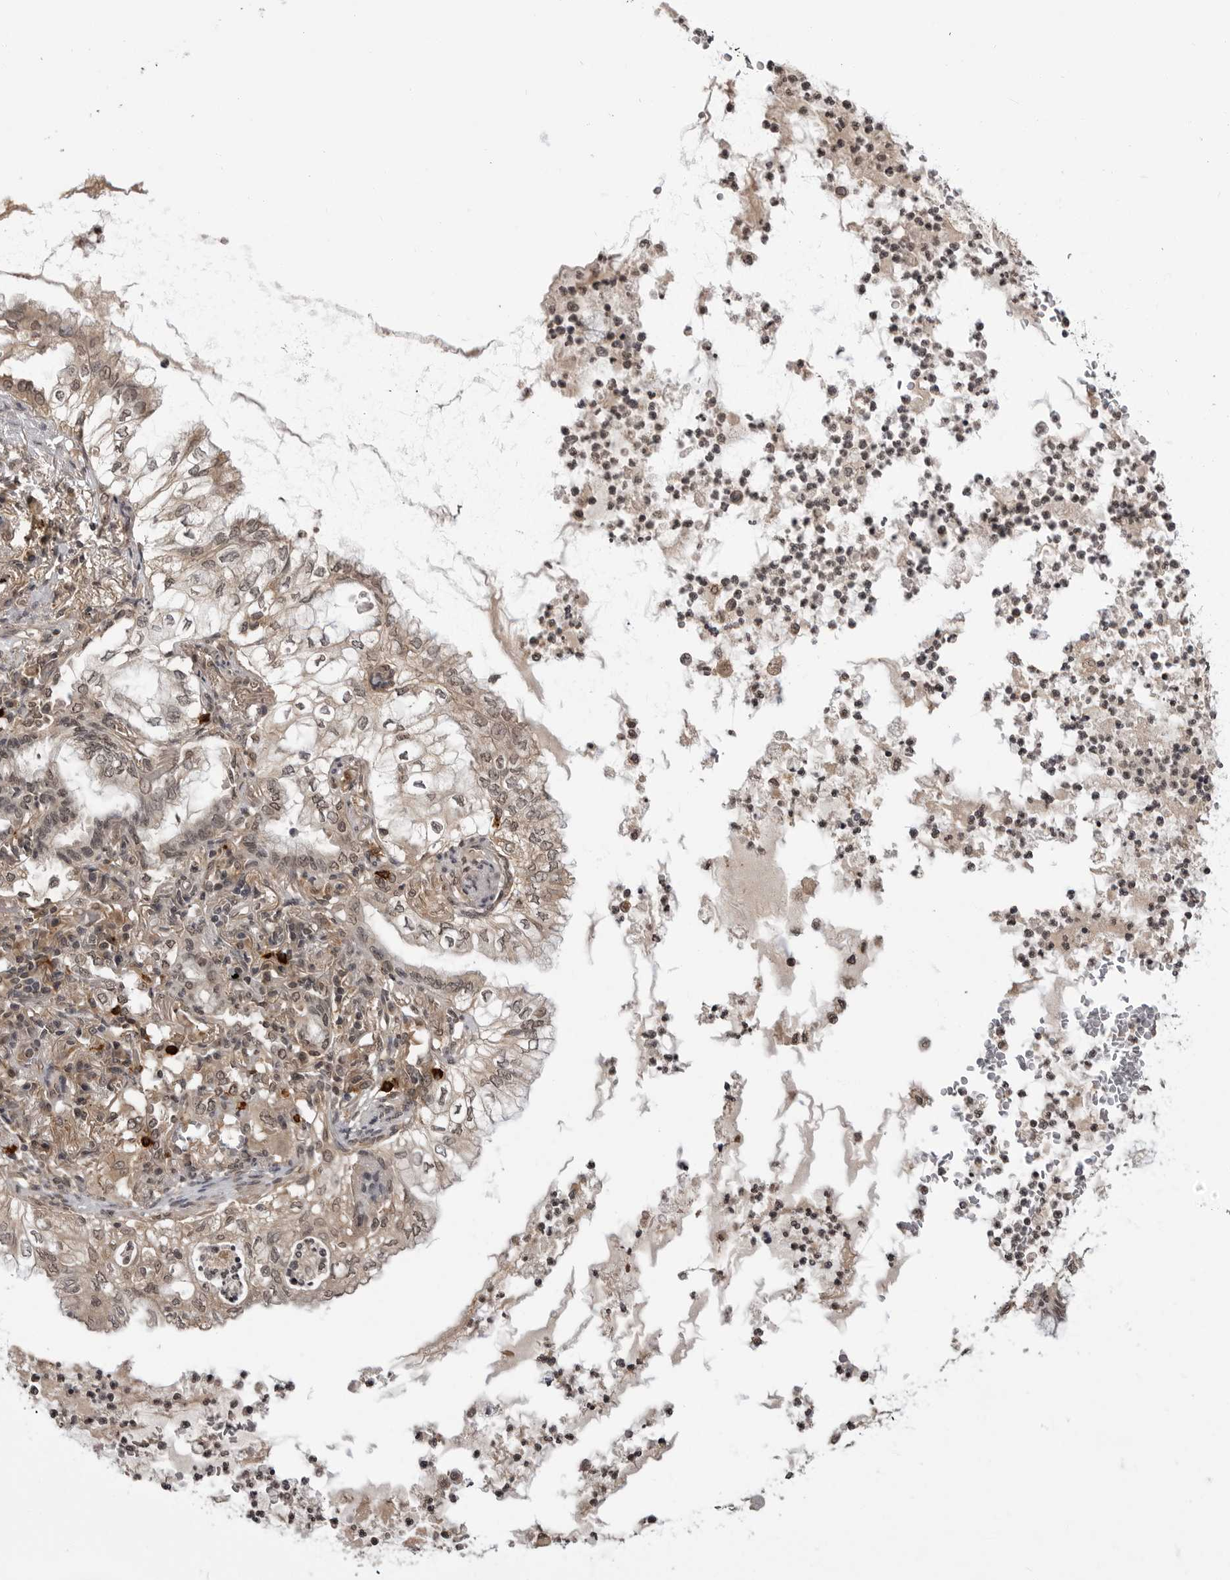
{"staining": {"intensity": "weak", "quantity": "25%-75%", "location": "cytoplasmic/membranous,nuclear"}, "tissue": "lung cancer", "cell_type": "Tumor cells", "image_type": "cancer", "snomed": [{"axis": "morphology", "description": "Adenocarcinoma, NOS"}, {"axis": "topography", "description": "Lung"}], "caption": "The micrograph exhibits immunohistochemical staining of lung cancer. There is weak cytoplasmic/membranous and nuclear positivity is seen in about 25%-75% of tumor cells. (Stains: DAB in brown, nuclei in blue, Microscopy: brightfield microscopy at high magnification).", "gene": "IL24", "patient": {"sex": "female", "age": 70}}